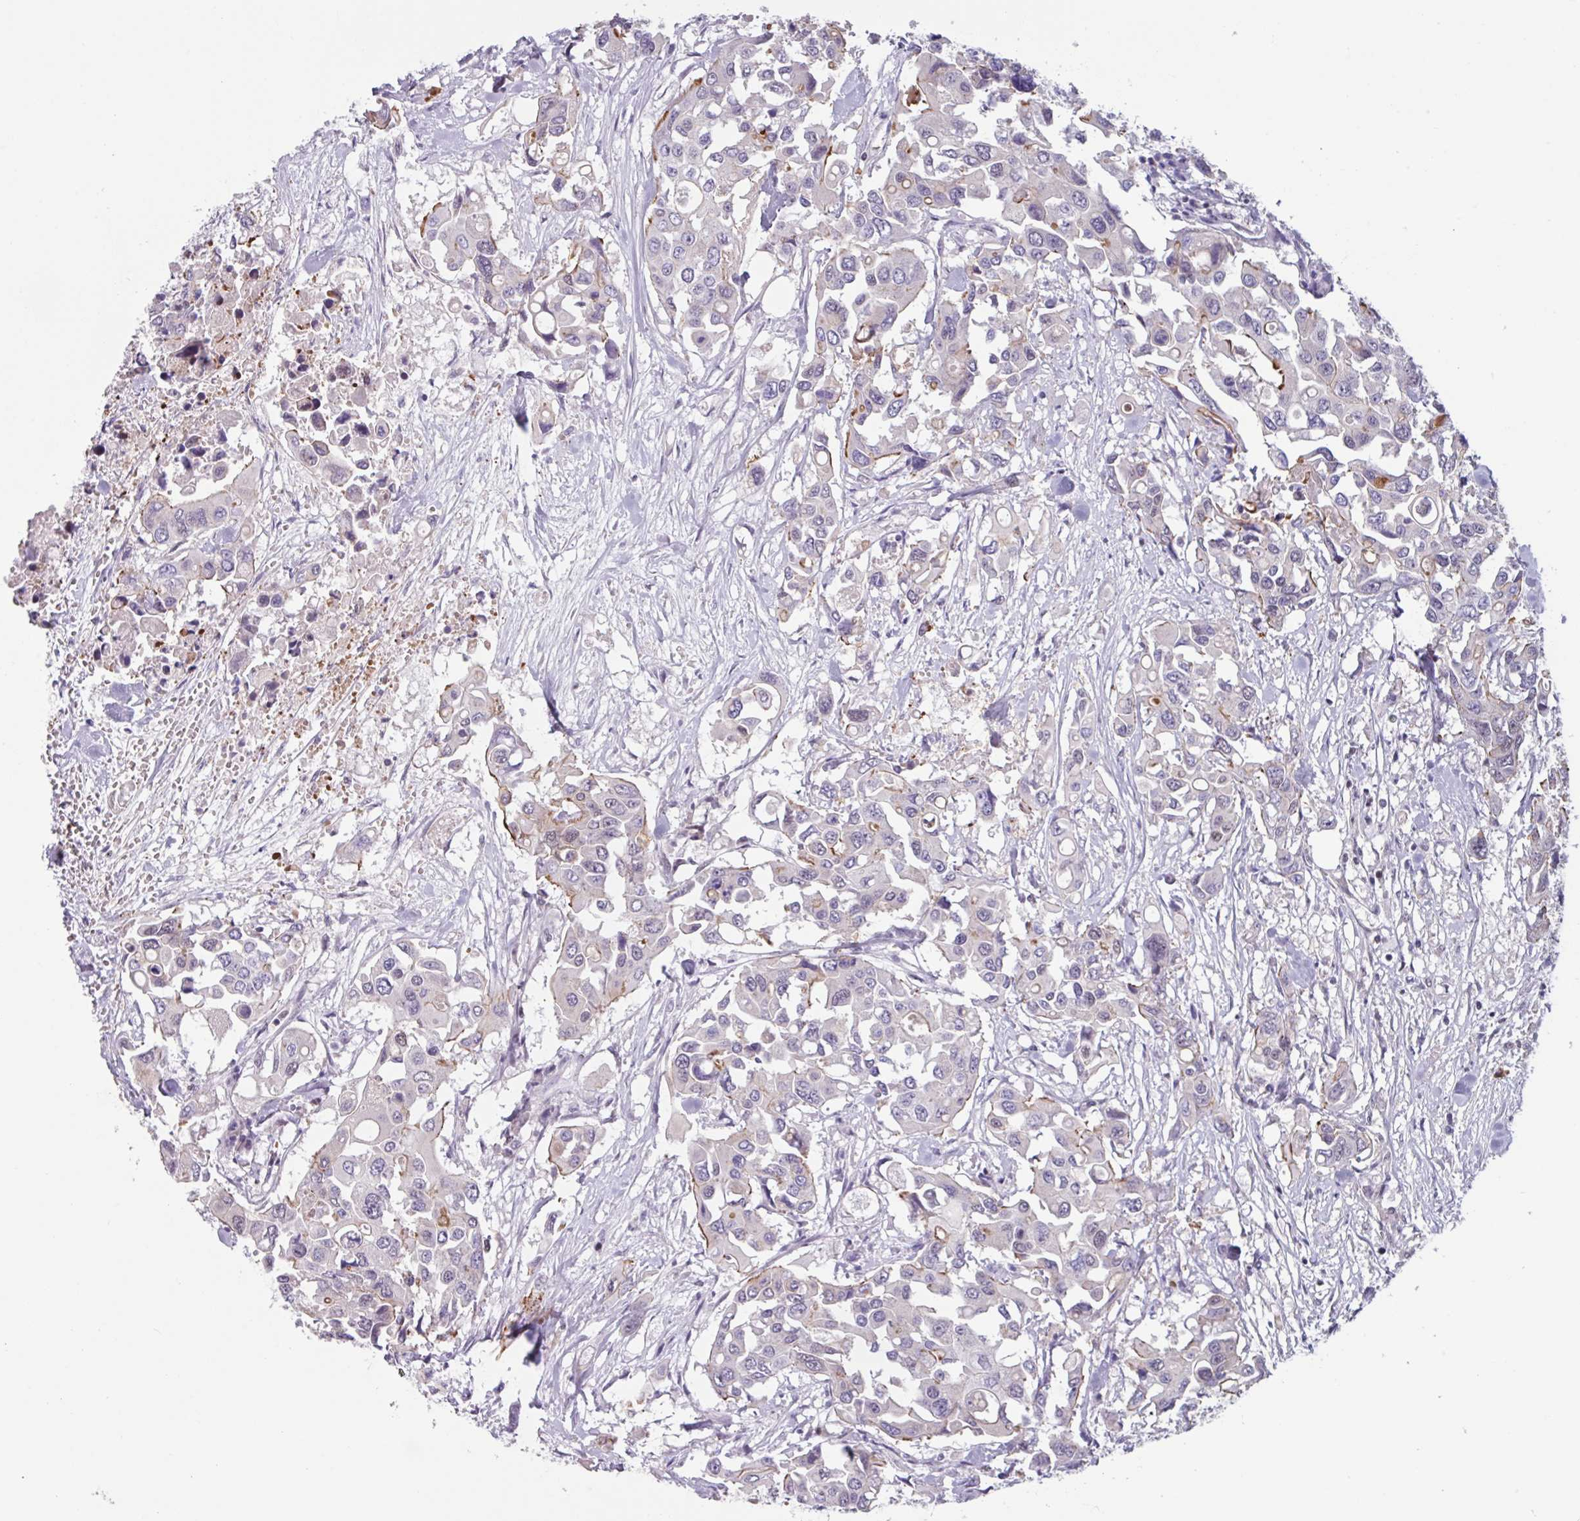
{"staining": {"intensity": "moderate", "quantity": "<25%", "location": "cytoplasmic/membranous"}, "tissue": "colorectal cancer", "cell_type": "Tumor cells", "image_type": "cancer", "snomed": [{"axis": "morphology", "description": "Adenocarcinoma, NOS"}, {"axis": "topography", "description": "Colon"}], "caption": "Colorectal cancer stained with a brown dye shows moderate cytoplasmic/membranous positive staining in approximately <25% of tumor cells.", "gene": "ZNF575", "patient": {"sex": "male", "age": 77}}